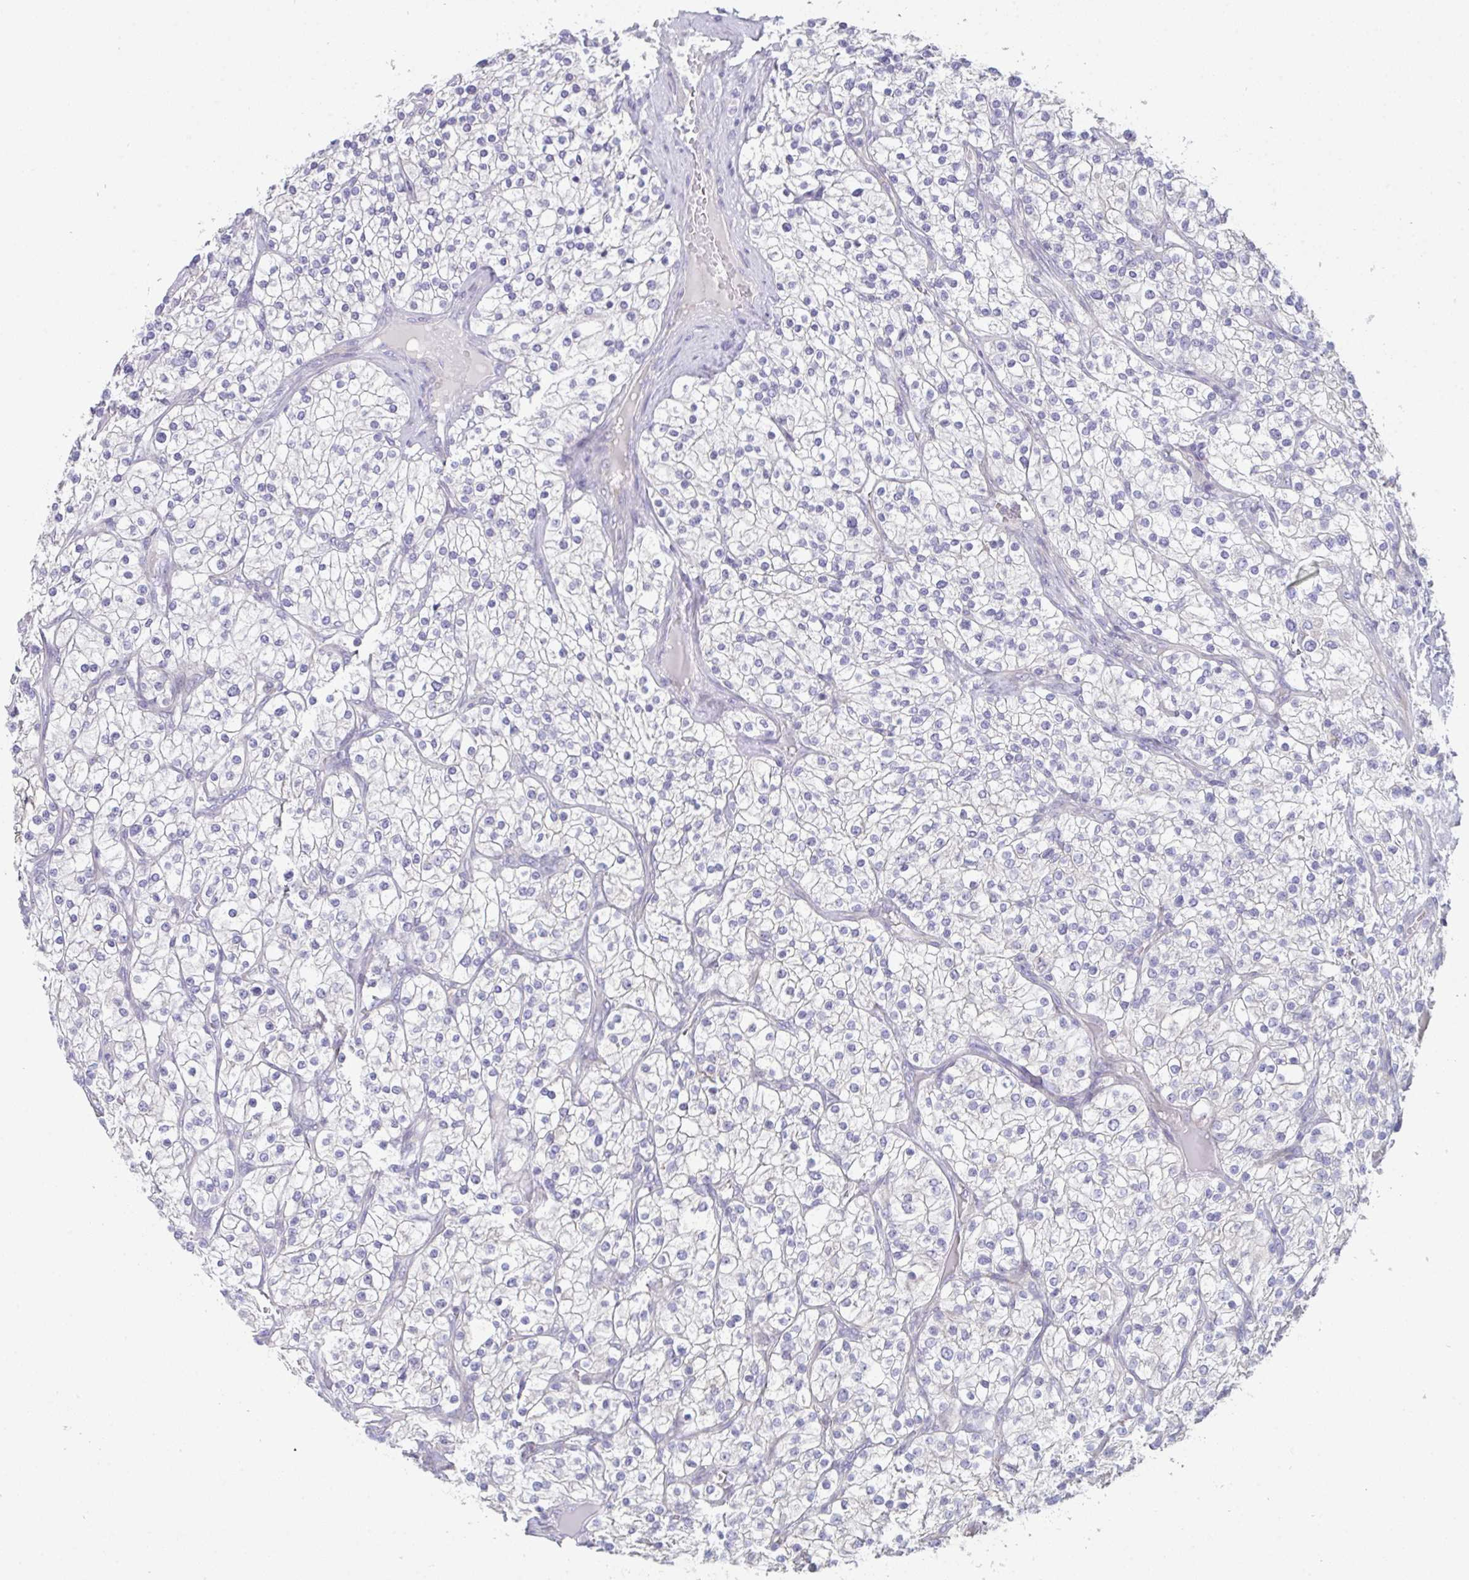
{"staining": {"intensity": "negative", "quantity": "none", "location": "none"}, "tissue": "renal cancer", "cell_type": "Tumor cells", "image_type": "cancer", "snomed": [{"axis": "morphology", "description": "Adenocarcinoma, NOS"}, {"axis": "topography", "description": "Kidney"}], "caption": "High power microscopy image of an immunohistochemistry micrograph of renal adenocarcinoma, revealing no significant expression in tumor cells. (Immunohistochemistry (ihc), brightfield microscopy, high magnification).", "gene": "PTPRD", "patient": {"sex": "male", "age": 80}}